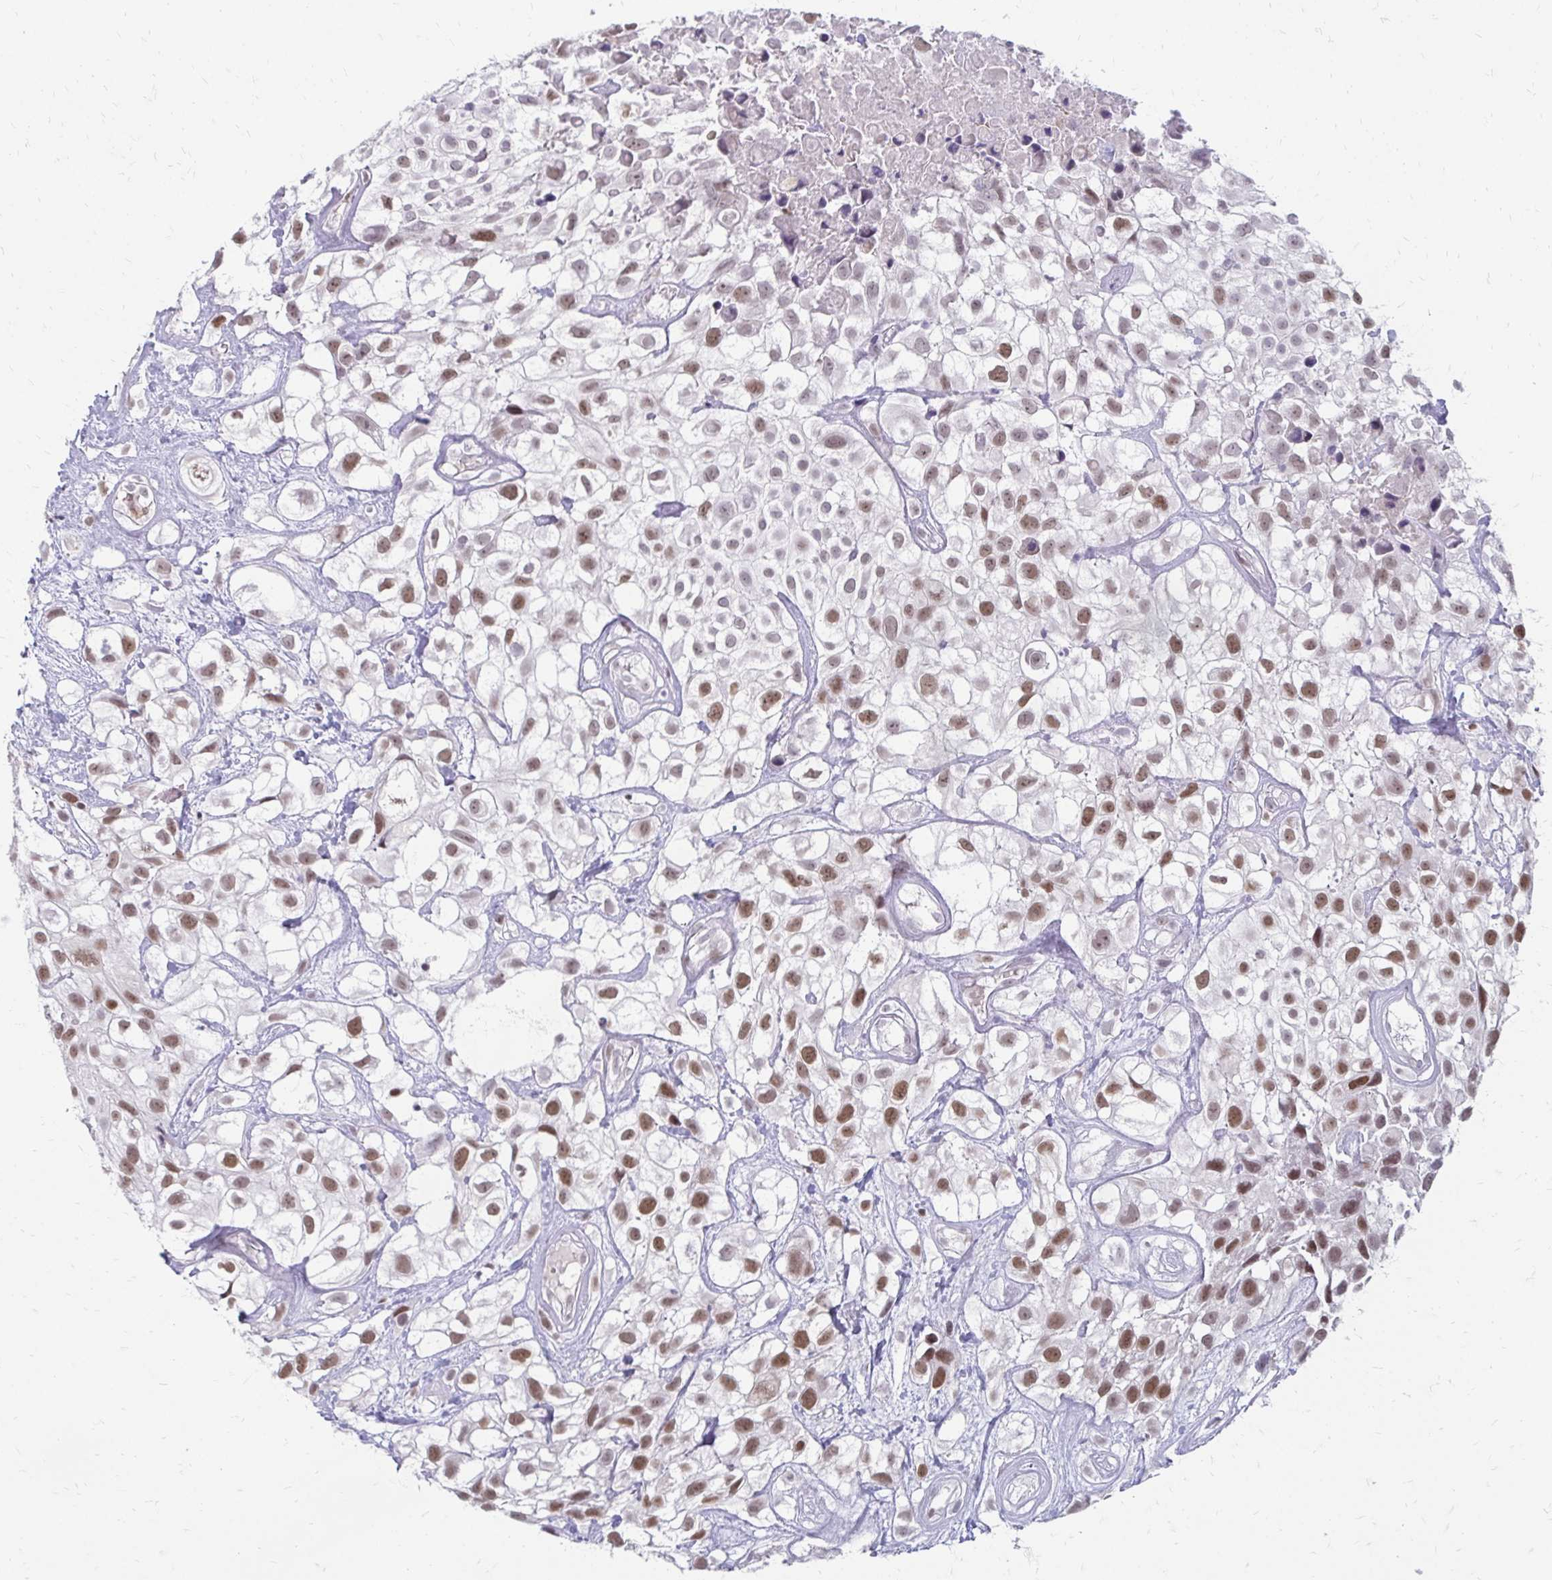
{"staining": {"intensity": "moderate", "quantity": ">75%", "location": "nuclear"}, "tissue": "urothelial cancer", "cell_type": "Tumor cells", "image_type": "cancer", "snomed": [{"axis": "morphology", "description": "Urothelial carcinoma, High grade"}, {"axis": "topography", "description": "Urinary bladder"}], "caption": "Protein expression analysis of urothelial cancer displays moderate nuclear positivity in about >75% of tumor cells.", "gene": "EED", "patient": {"sex": "male", "age": 56}}